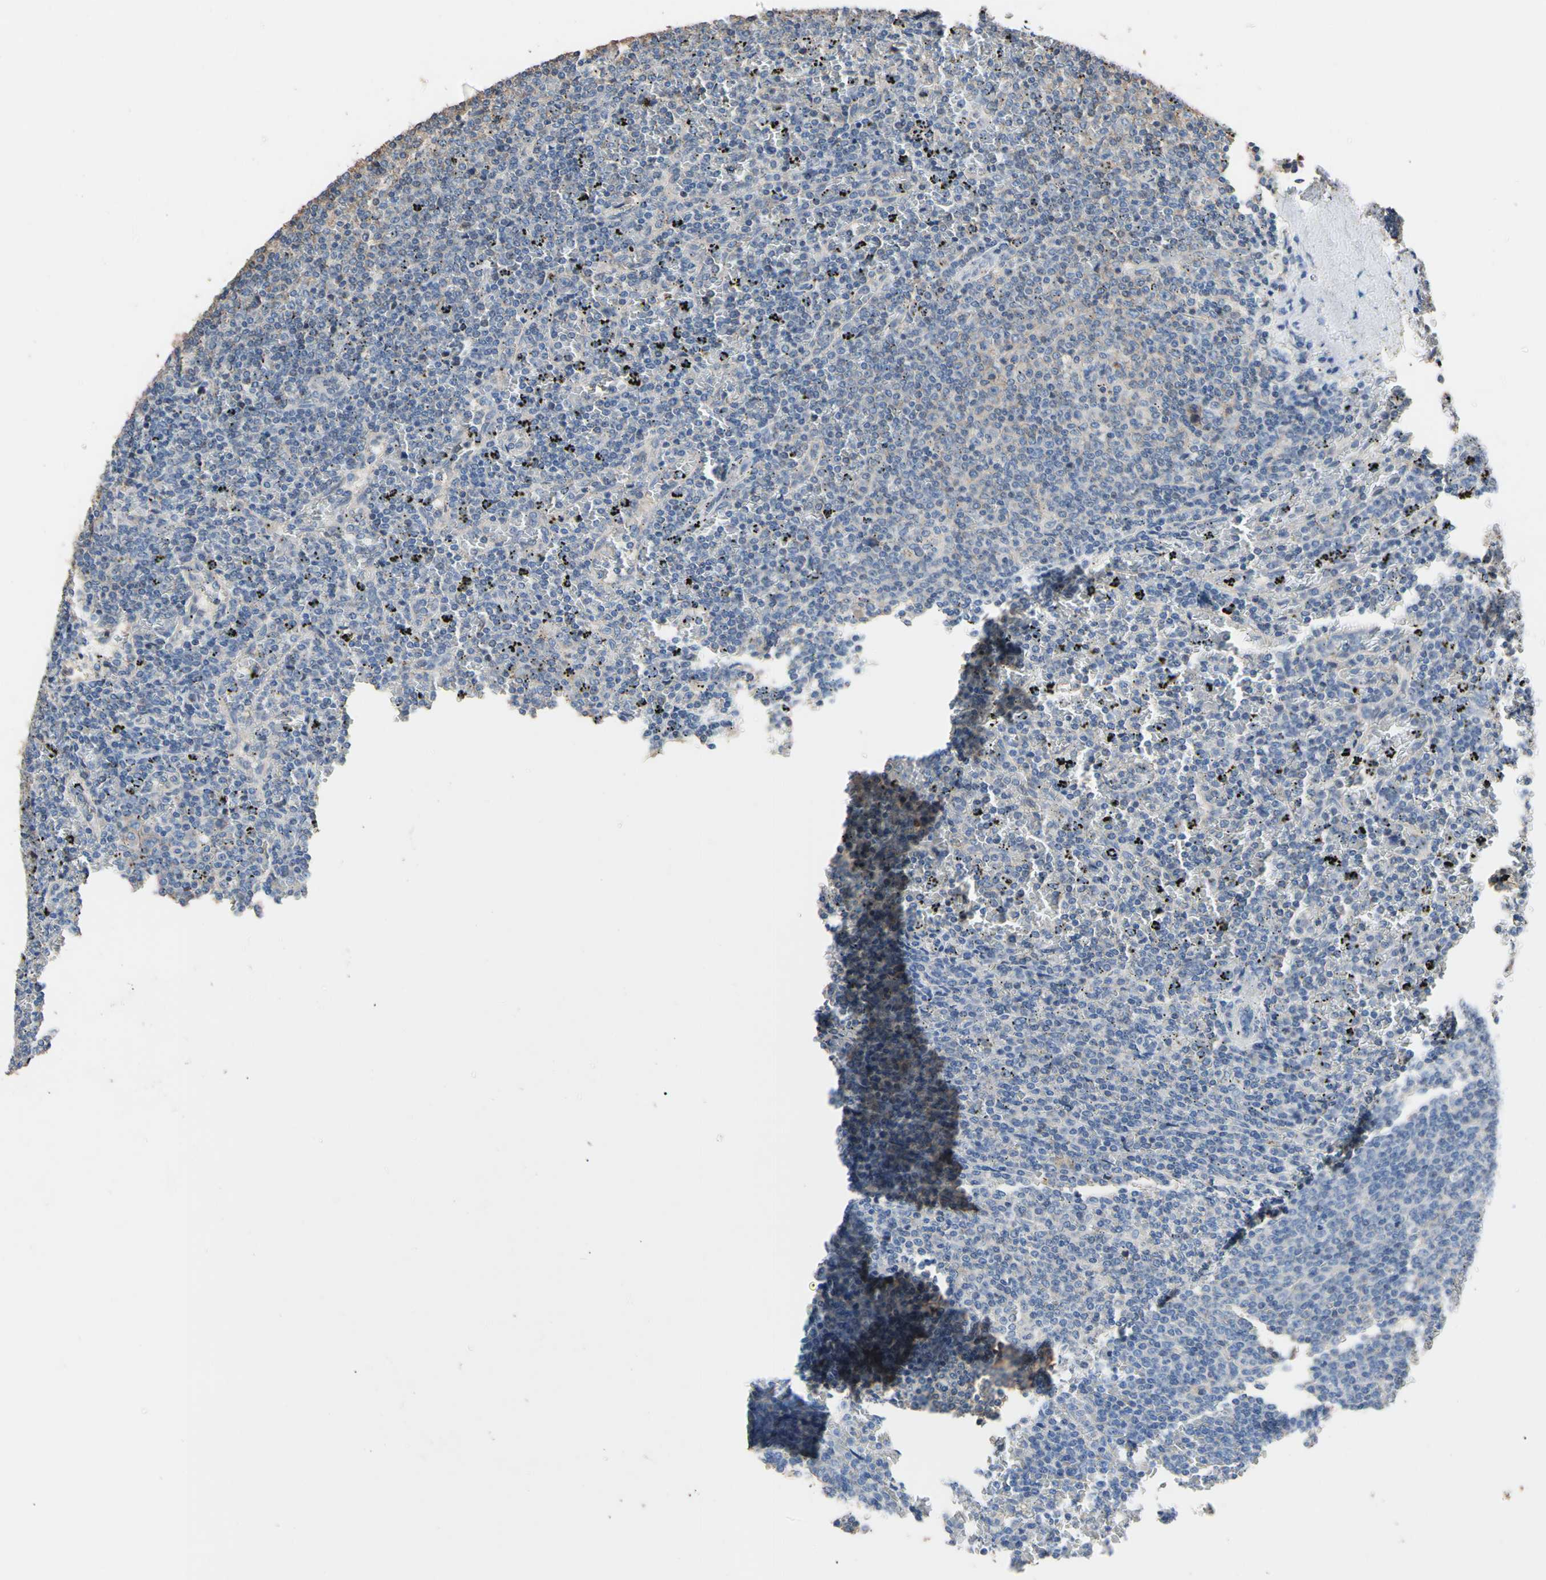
{"staining": {"intensity": "negative", "quantity": "none", "location": "none"}, "tissue": "lymphoma", "cell_type": "Tumor cells", "image_type": "cancer", "snomed": [{"axis": "morphology", "description": "Malignant lymphoma, non-Hodgkin's type, Low grade"}, {"axis": "topography", "description": "Spleen"}], "caption": "A micrograph of human low-grade malignant lymphoma, non-Hodgkin's type is negative for staining in tumor cells.", "gene": "PNKD", "patient": {"sex": "female", "age": 77}}